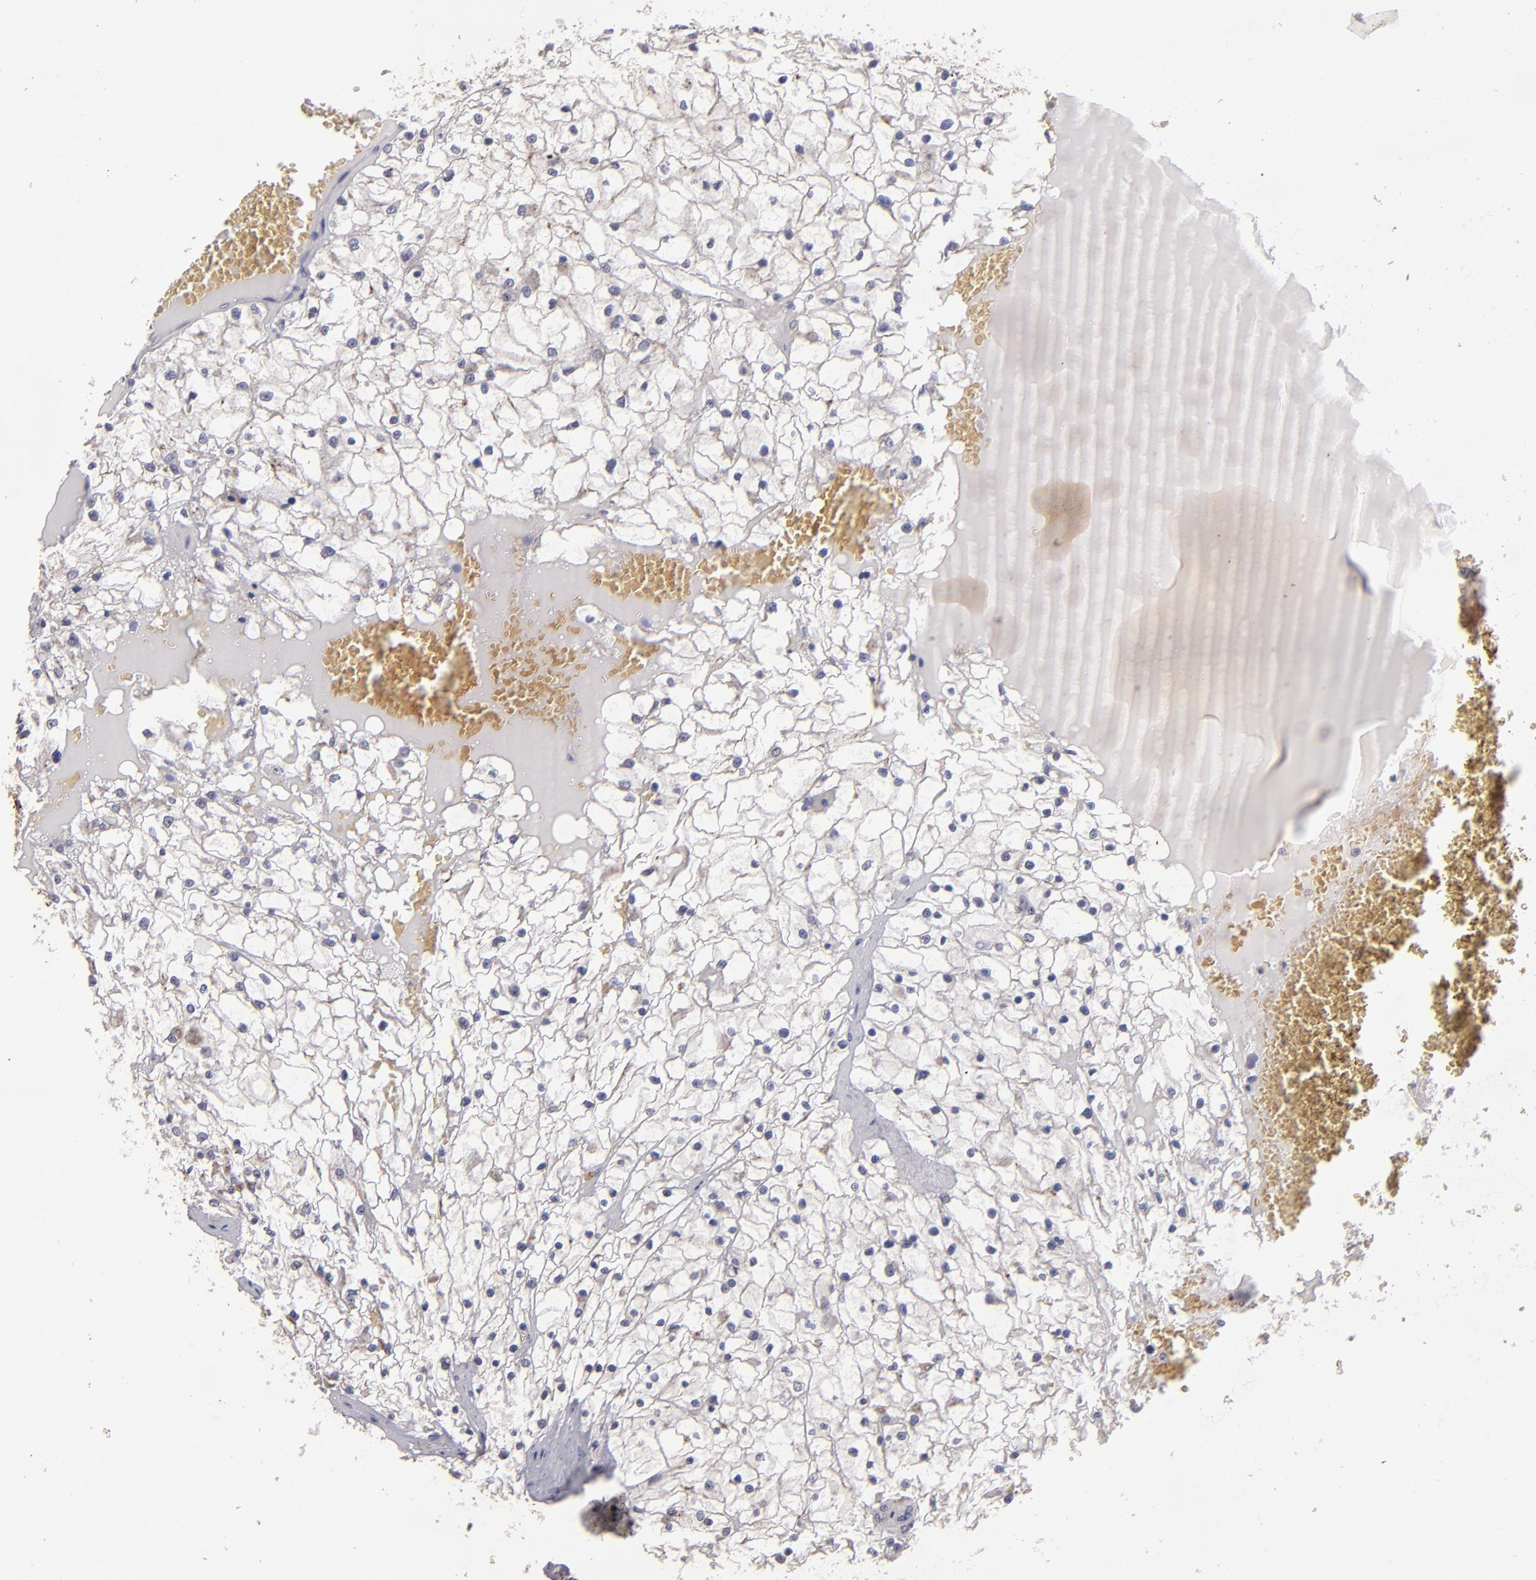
{"staining": {"intensity": "negative", "quantity": "none", "location": "none"}, "tissue": "renal cancer", "cell_type": "Tumor cells", "image_type": "cancer", "snomed": [{"axis": "morphology", "description": "Adenocarcinoma, NOS"}, {"axis": "topography", "description": "Kidney"}], "caption": "High magnification brightfield microscopy of renal adenocarcinoma stained with DAB (brown) and counterstained with hematoxylin (blue): tumor cells show no significant expression.", "gene": "CLDN5", "patient": {"sex": "male", "age": 61}}